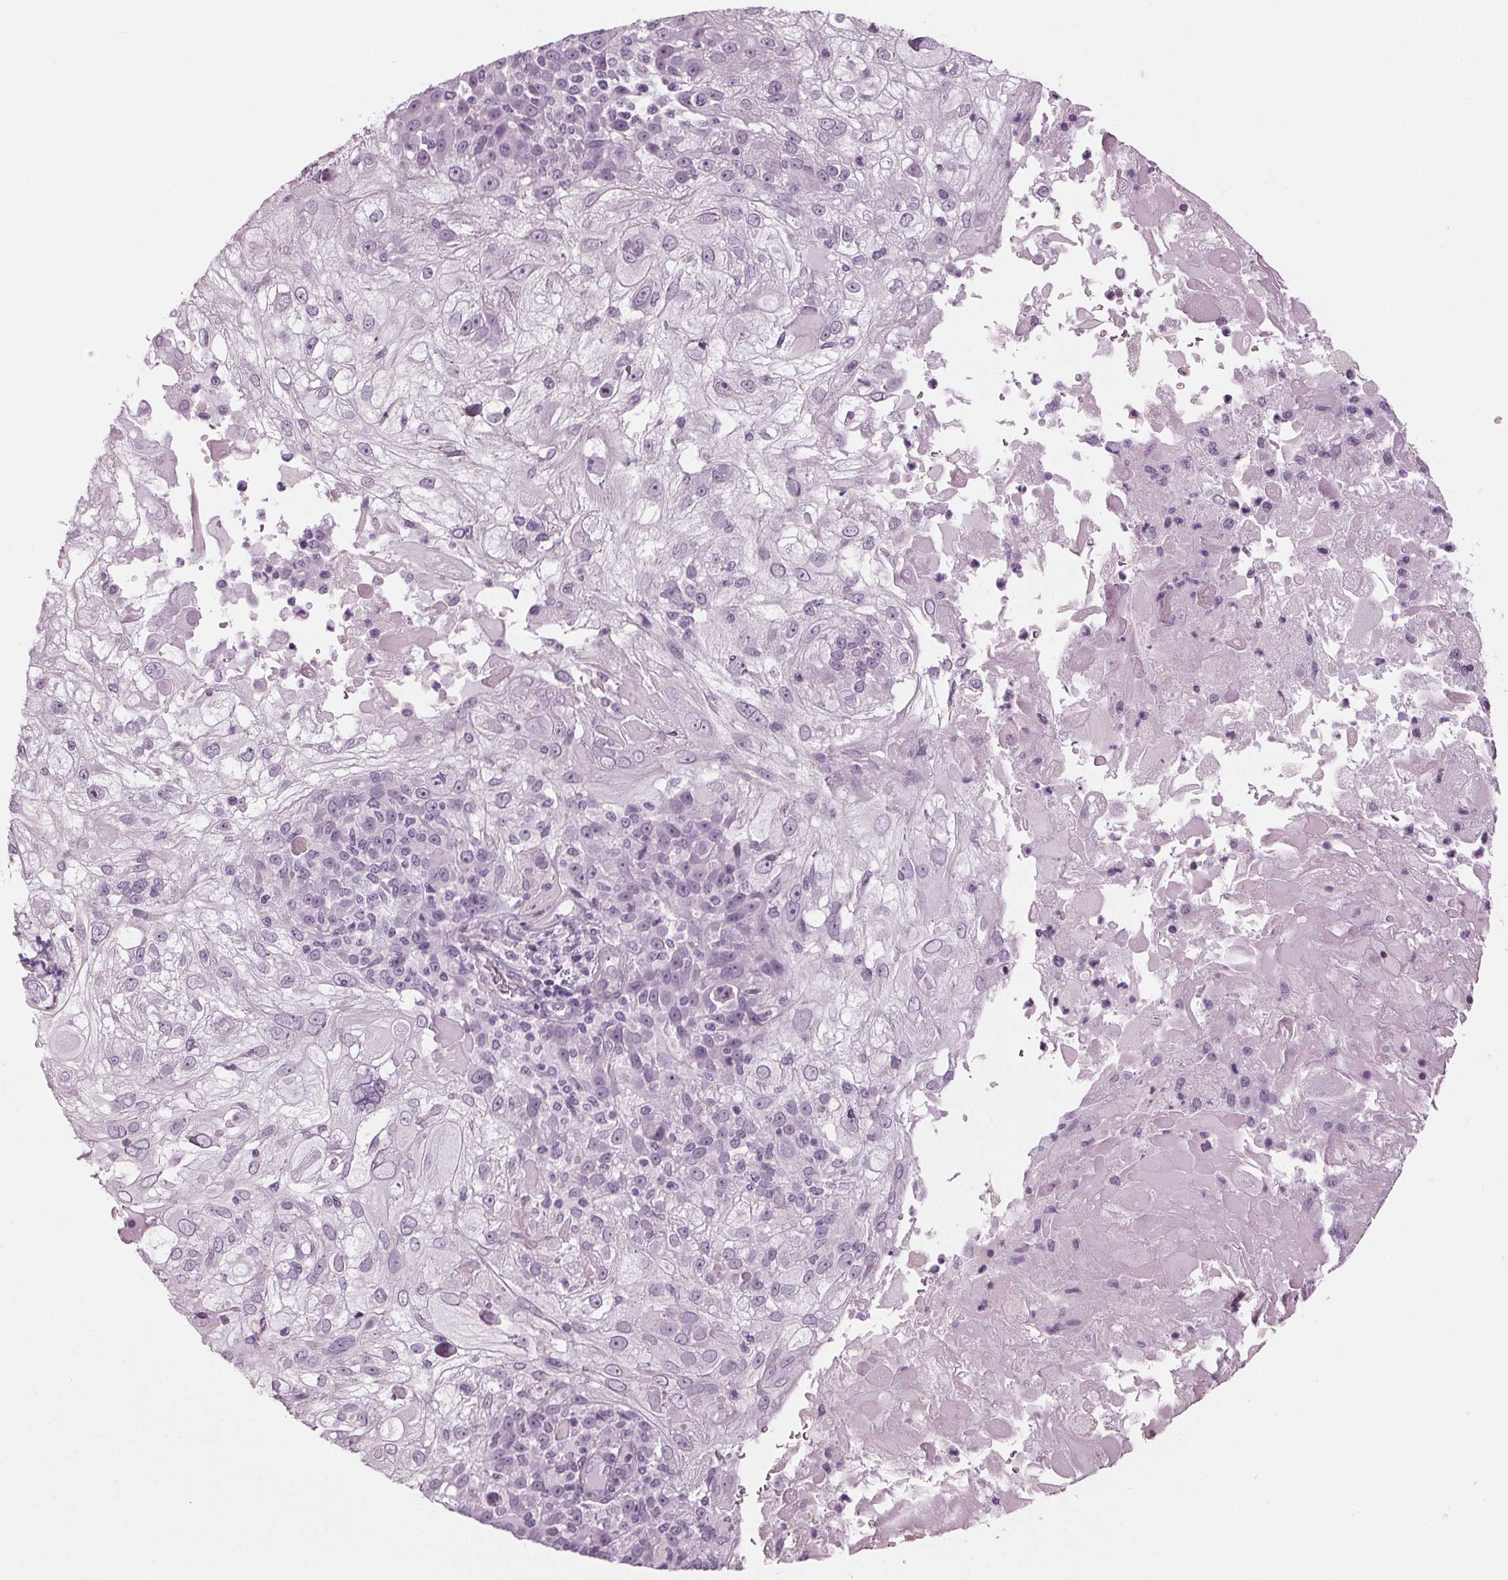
{"staining": {"intensity": "negative", "quantity": "none", "location": "none"}, "tissue": "skin cancer", "cell_type": "Tumor cells", "image_type": "cancer", "snomed": [{"axis": "morphology", "description": "Normal tissue, NOS"}, {"axis": "morphology", "description": "Squamous cell carcinoma, NOS"}, {"axis": "topography", "description": "Skin"}], "caption": "High power microscopy micrograph of an immunohistochemistry (IHC) image of skin squamous cell carcinoma, revealing no significant positivity in tumor cells.", "gene": "BHLHE22", "patient": {"sex": "female", "age": 83}}